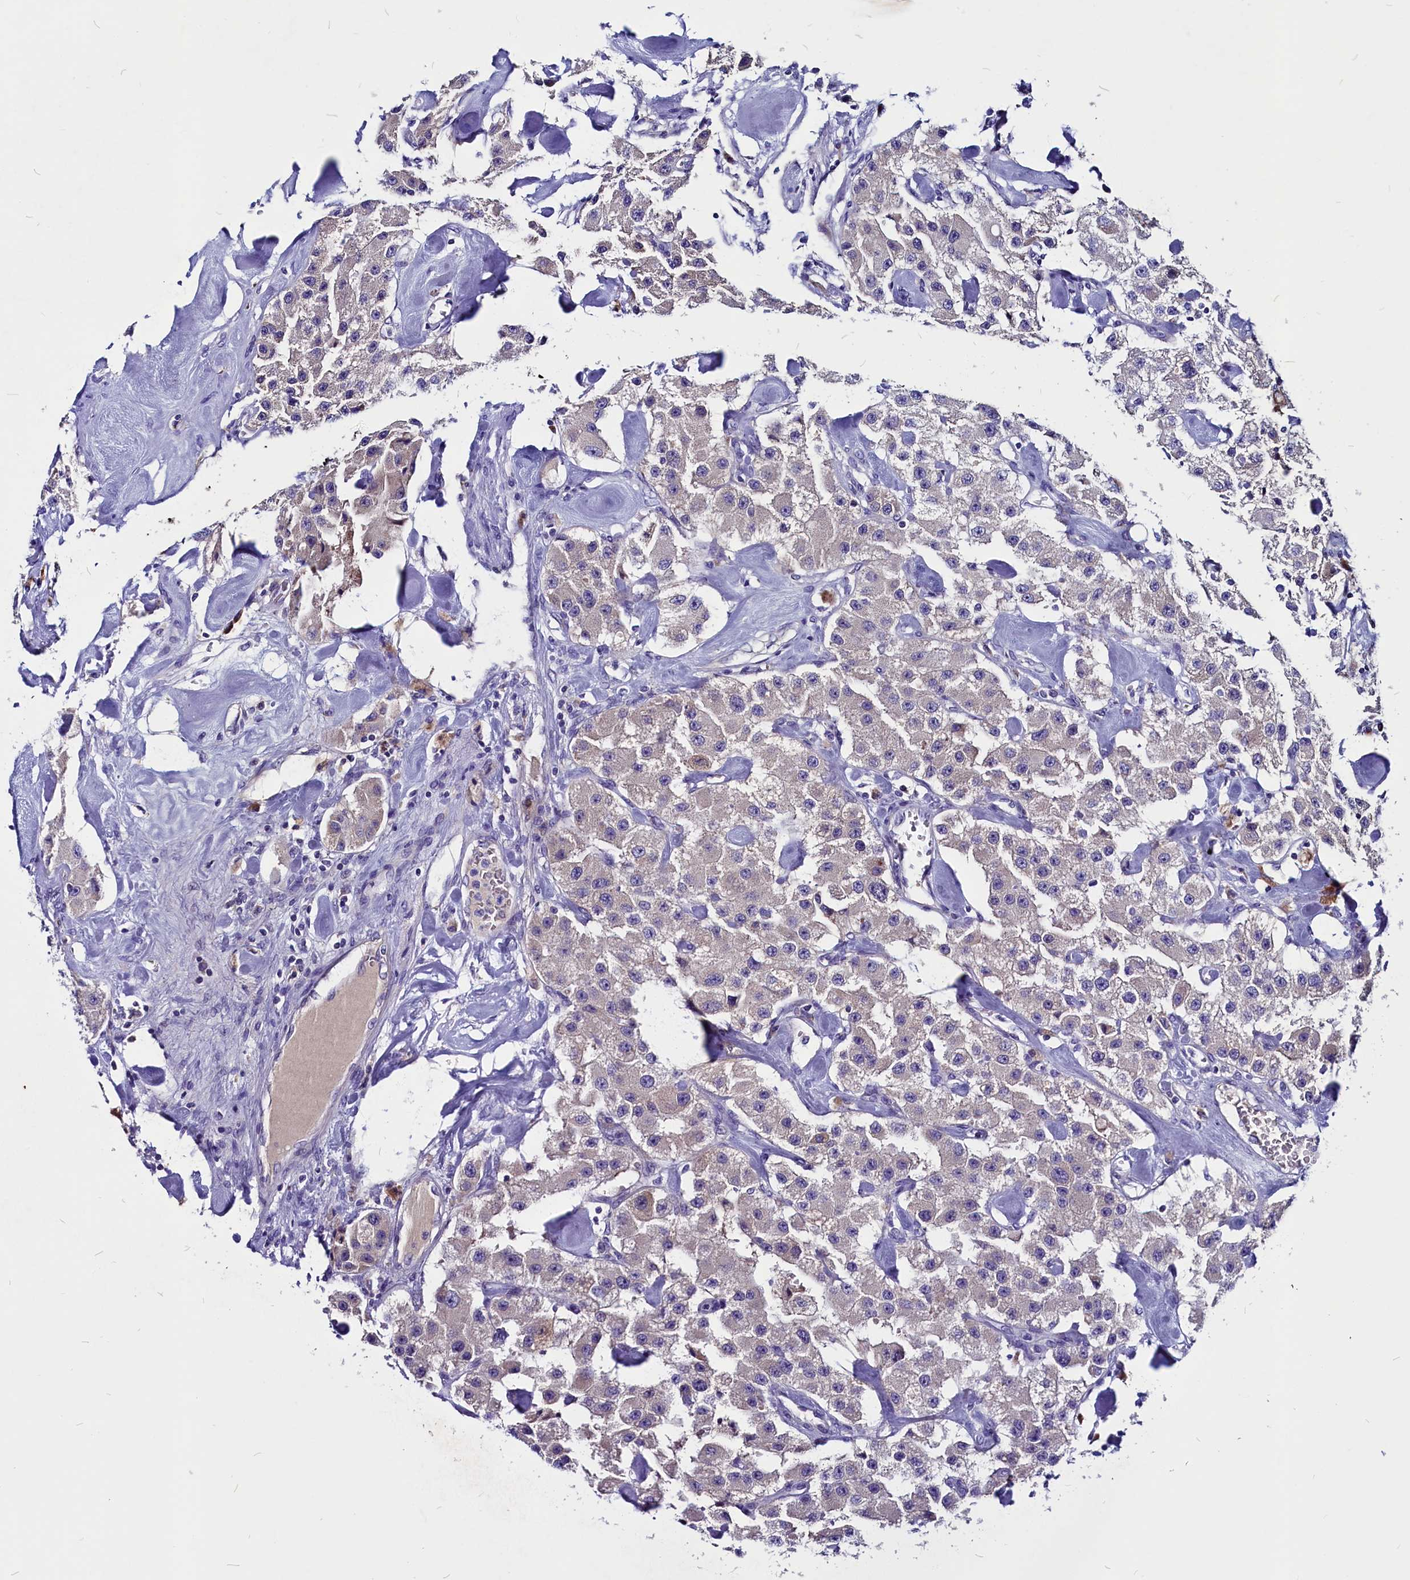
{"staining": {"intensity": "negative", "quantity": "none", "location": "none"}, "tissue": "carcinoid", "cell_type": "Tumor cells", "image_type": "cancer", "snomed": [{"axis": "morphology", "description": "Carcinoid, malignant, NOS"}, {"axis": "topography", "description": "Pancreas"}], "caption": "Immunohistochemistry micrograph of human carcinoid stained for a protein (brown), which shows no expression in tumor cells.", "gene": "CCBE1", "patient": {"sex": "male", "age": 41}}